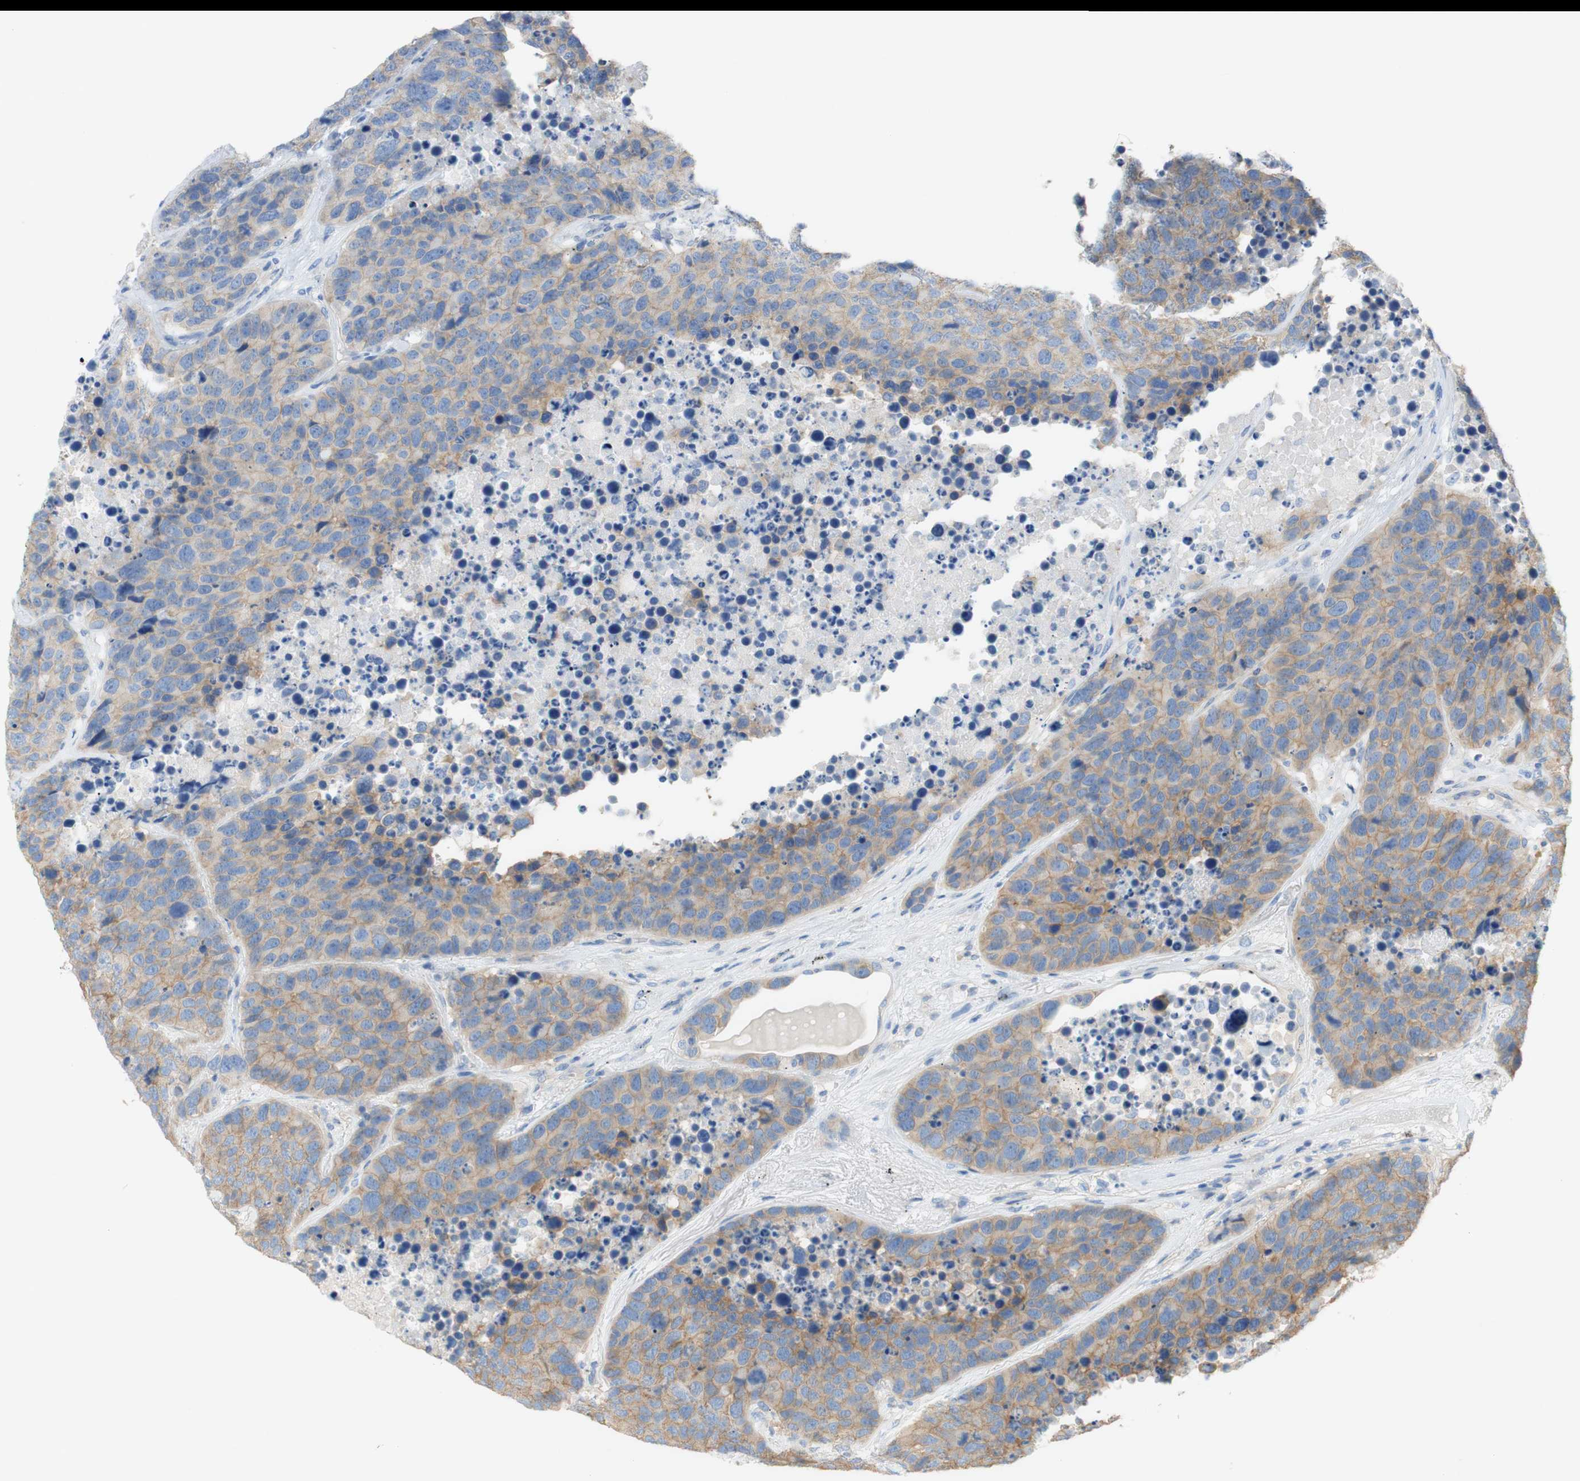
{"staining": {"intensity": "weak", "quantity": ">75%", "location": "cytoplasmic/membranous"}, "tissue": "carcinoid", "cell_type": "Tumor cells", "image_type": "cancer", "snomed": [{"axis": "morphology", "description": "Carcinoid, malignant, NOS"}, {"axis": "topography", "description": "Lung"}], "caption": "DAB immunohistochemical staining of human carcinoid (malignant) reveals weak cytoplasmic/membranous protein staining in approximately >75% of tumor cells. (Brightfield microscopy of DAB IHC at high magnification).", "gene": "ATP2B1", "patient": {"sex": "male", "age": 60}}